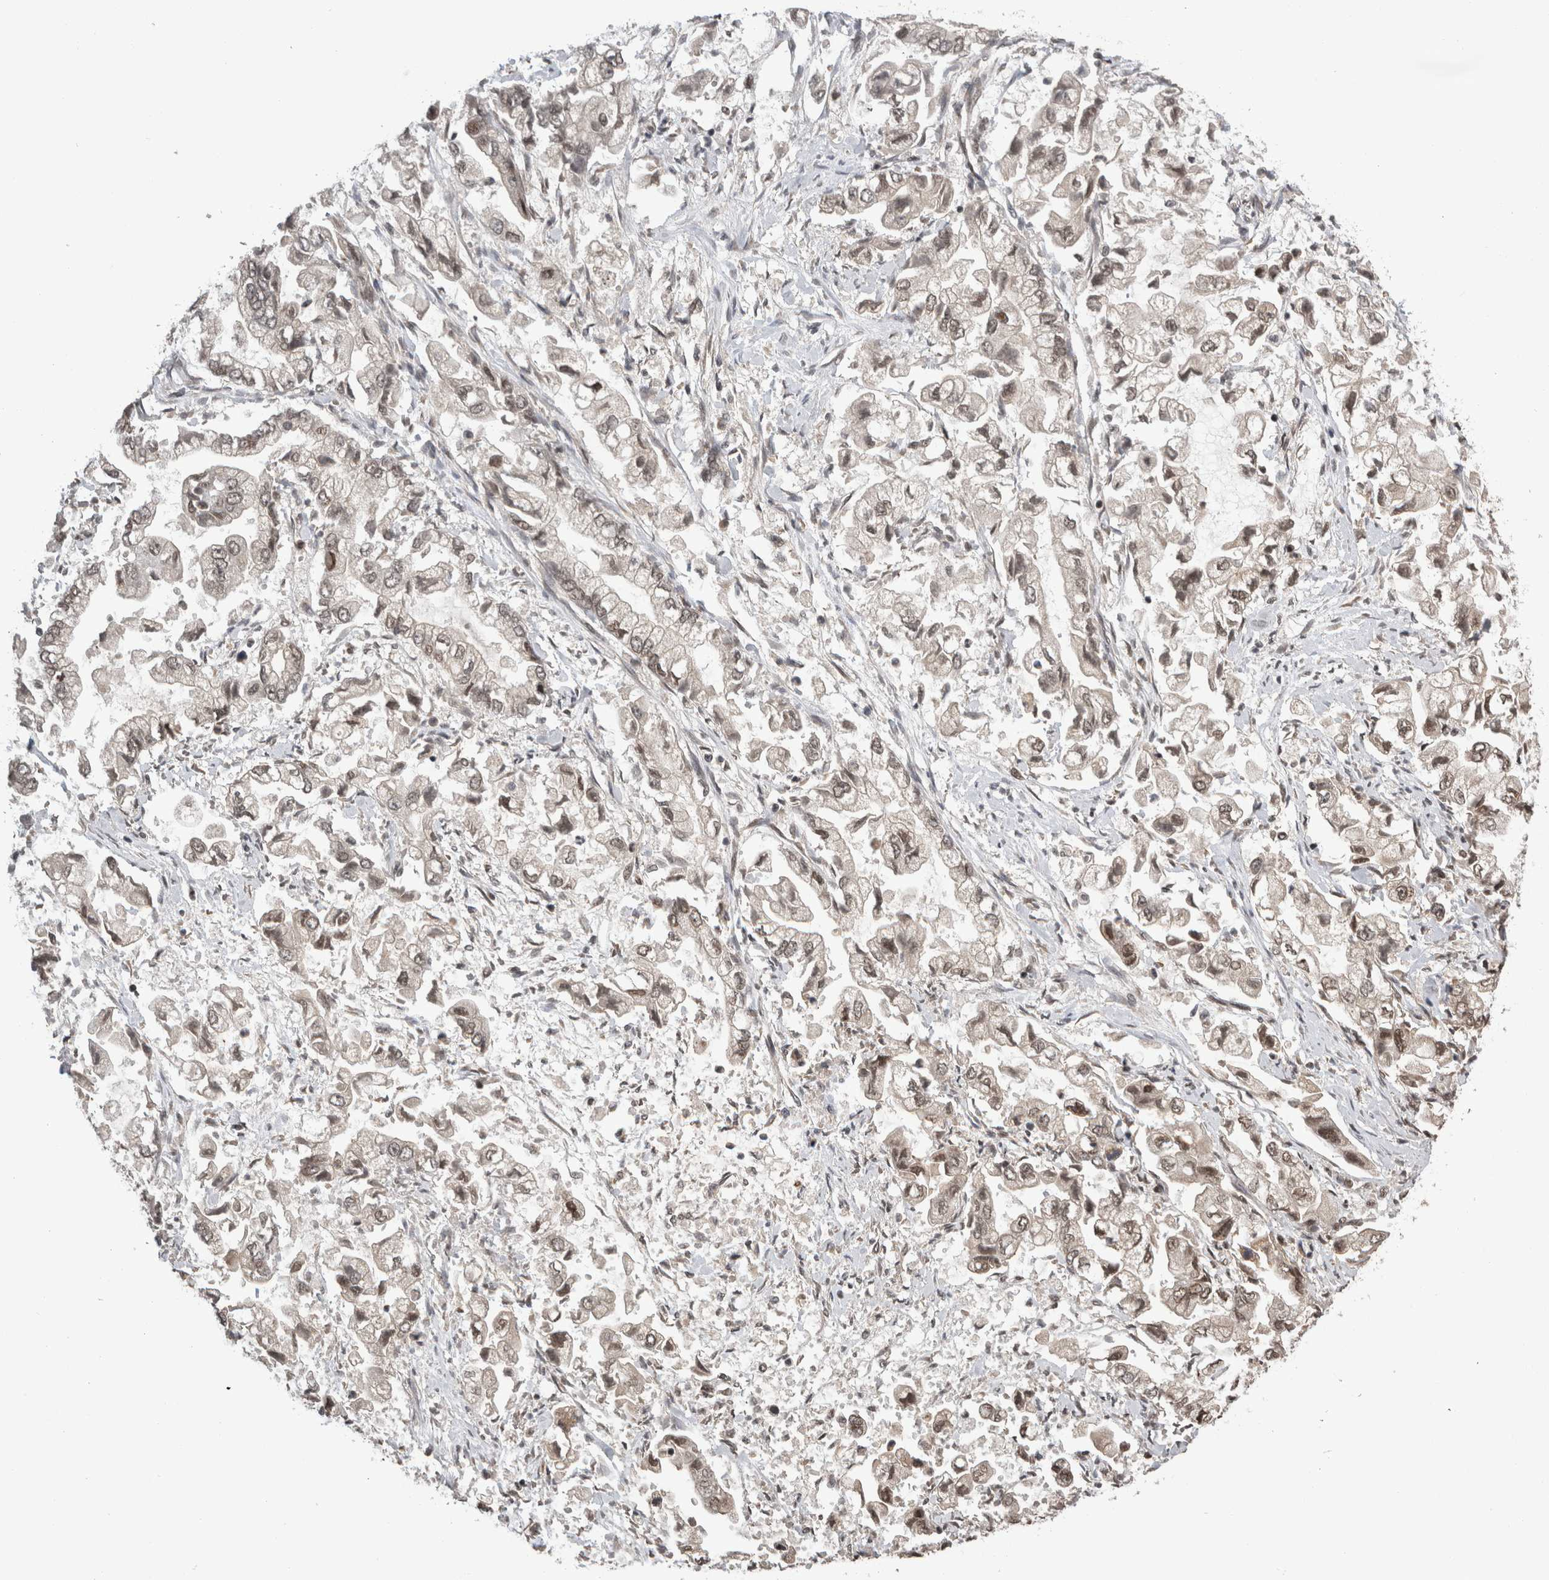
{"staining": {"intensity": "weak", "quantity": "<25%", "location": "nuclear"}, "tissue": "stomach cancer", "cell_type": "Tumor cells", "image_type": "cancer", "snomed": [{"axis": "morphology", "description": "Normal tissue, NOS"}, {"axis": "morphology", "description": "Adenocarcinoma, NOS"}, {"axis": "topography", "description": "Stomach"}], "caption": "Immunohistochemistry (IHC) histopathology image of human adenocarcinoma (stomach) stained for a protein (brown), which shows no staining in tumor cells.", "gene": "CPSF2", "patient": {"sex": "male", "age": 62}}